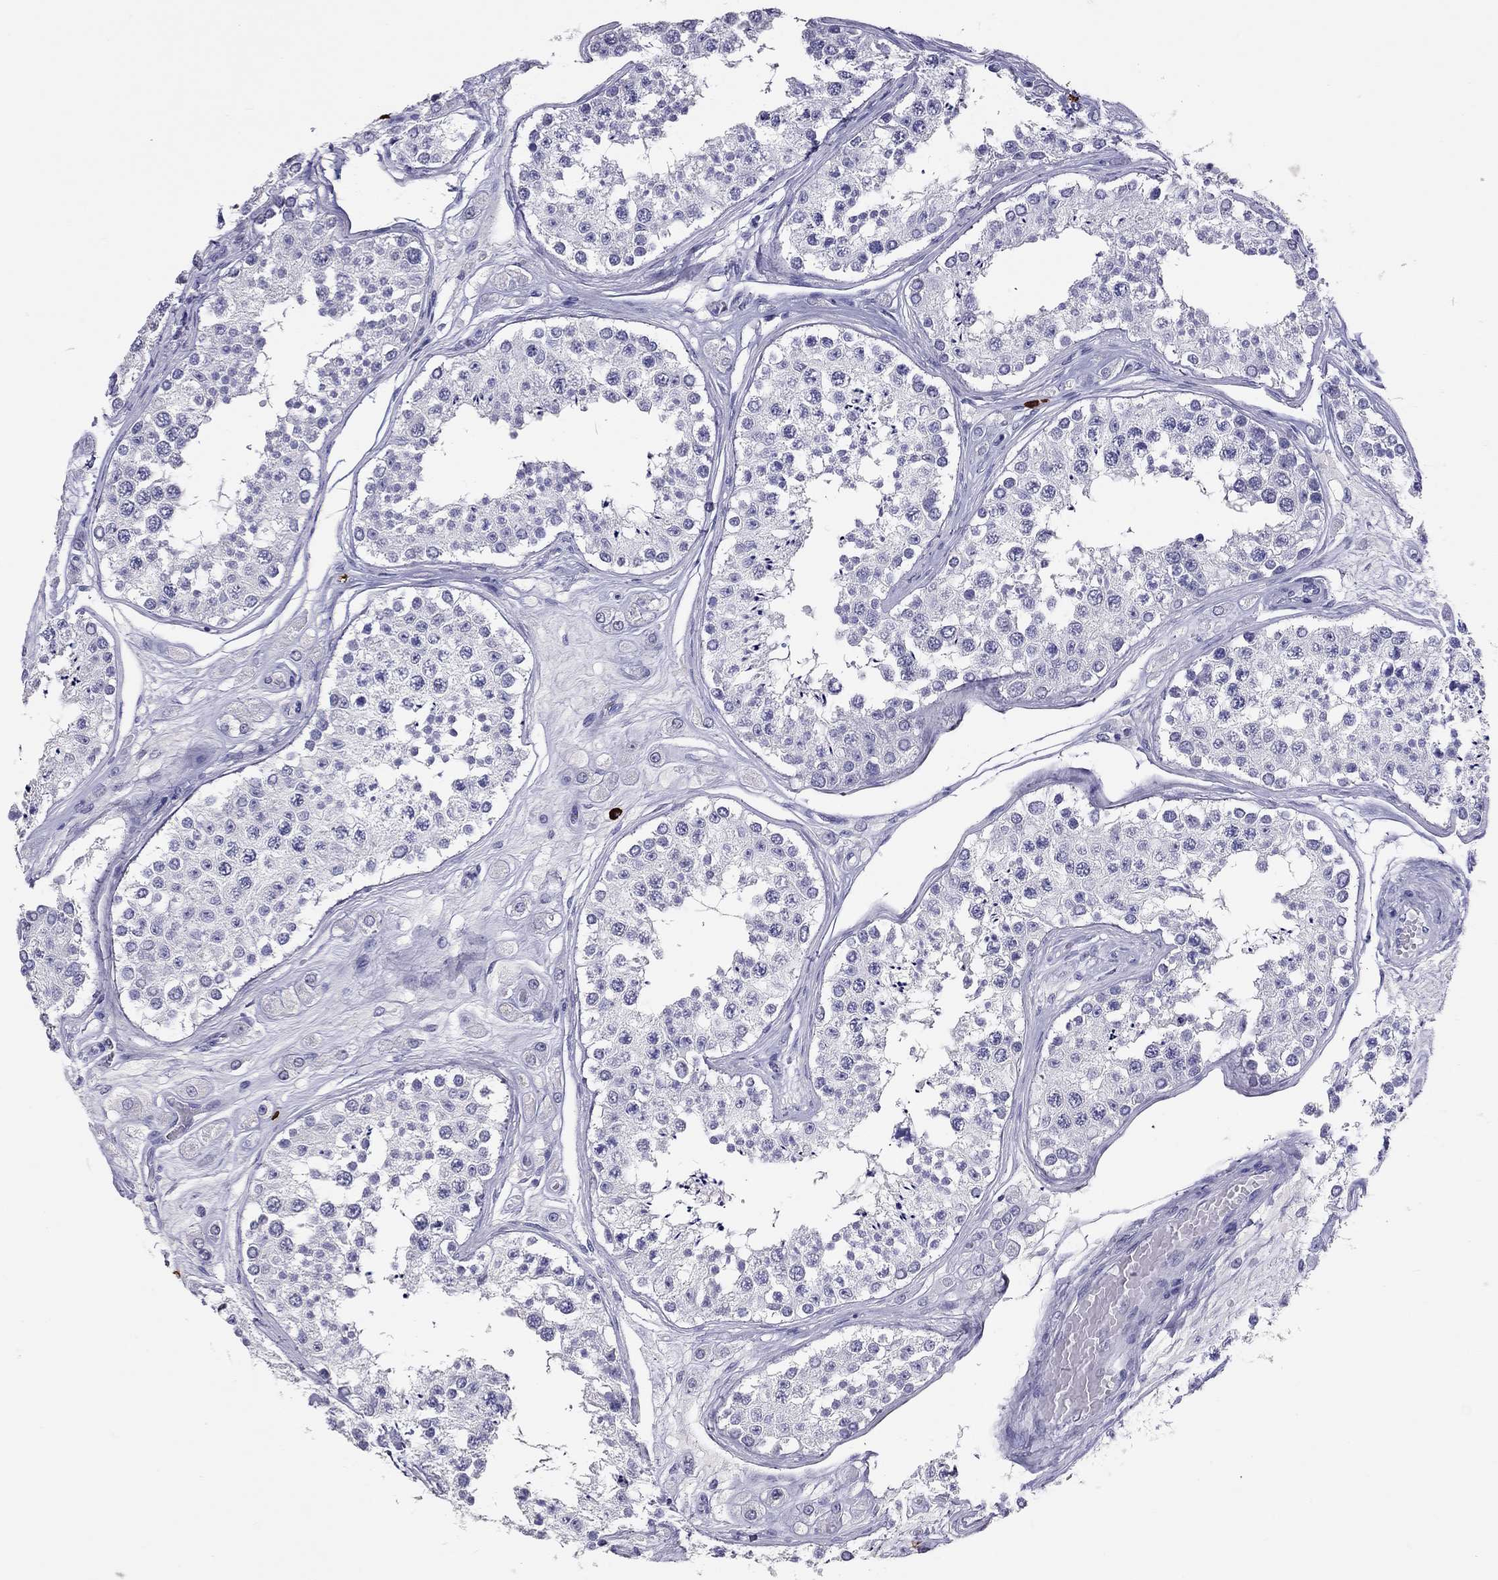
{"staining": {"intensity": "negative", "quantity": "none", "location": "none"}, "tissue": "testis", "cell_type": "Cells in seminiferous ducts", "image_type": "normal", "snomed": [{"axis": "morphology", "description": "Normal tissue, NOS"}, {"axis": "topography", "description": "Testis"}], "caption": "Histopathology image shows no significant protein expression in cells in seminiferous ducts of unremarkable testis.", "gene": "IL17REL", "patient": {"sex": "male", "age": 25}}